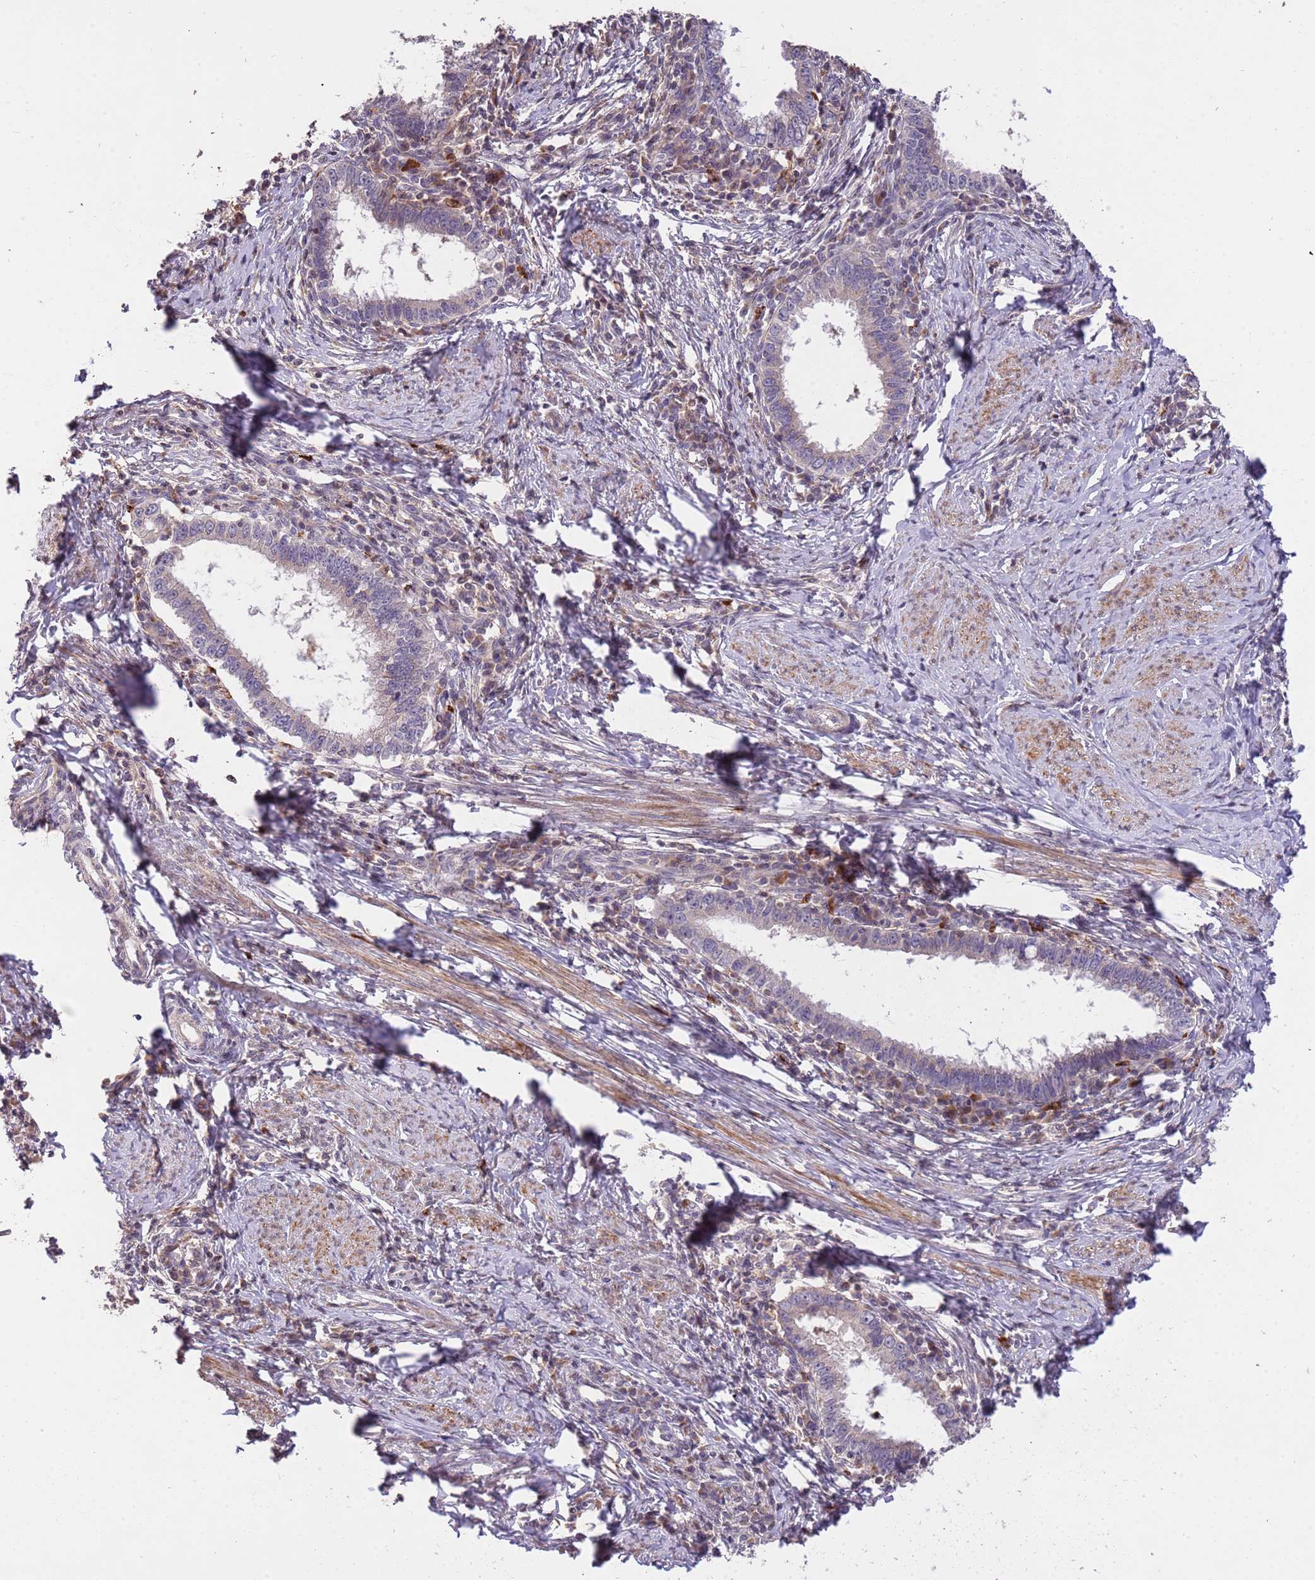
{"staining": {"intensity": "negative", "quantity": "none", "location": "none"}, "tissue": "cervical cancer", "cell_type": "Tumor cells", "image_type": "cancer", "snomed": [{"axis": "morphology", "description": "Adenocarcinoma, NOS"}, {"axis": "topography", "description": "Cervix"}], "caption": "Immunohistochemistry (IHC) micrograph of neoplastic tissue: human cervical adenocarcinoma stained with DAB demonstrates no significant protein expression in tumor cells. (DAB (3,3'-diaminobenzidine) IHC visualized using brightfield microscopy, high magnification).", "gene": "SLC16A4", "patient": {"sex": "female", "age": 36}}